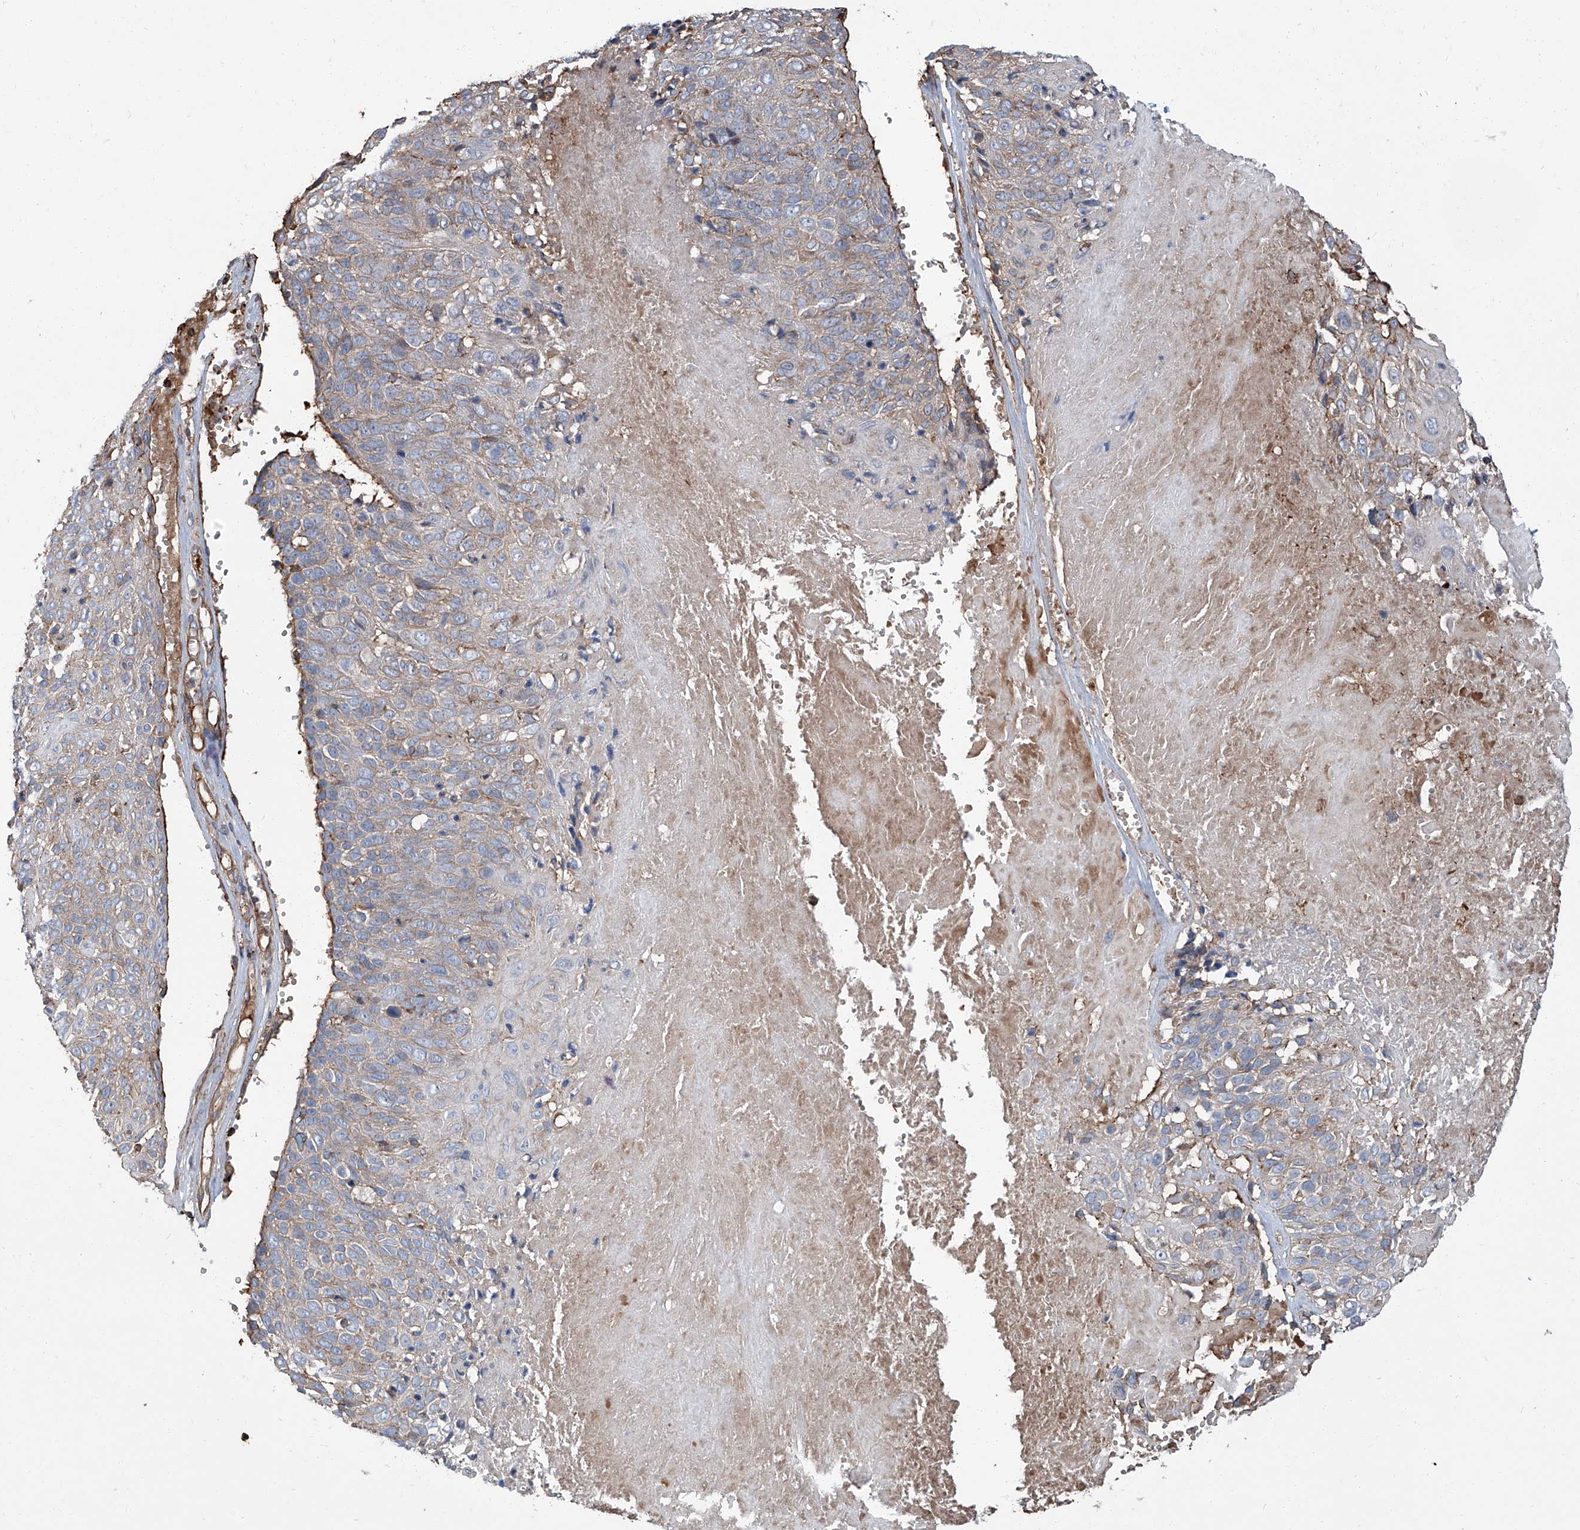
{"staining": {"intensity": "moderate", "quantity": "<25%", "location": "cytoplasmic/membranous"}, "tissue": "cervical cancer", "cell_type": "Tumor cells", "image_type": "cancer", "snomed": [{"axis": "morphology", "description": "Squamous cell carcinoma, NOS"}, {"axis": "topography", "description": "Cervix"}], "caption": "Immunohistochemistry of squamous cell carcinoma (cervical) demonstrates low levels of moderate cytoplasmic/membranous staining in about <25% of tumor cells.", "gene": "PIEZO2", "patient": {"sex": "female", "age": 74}}